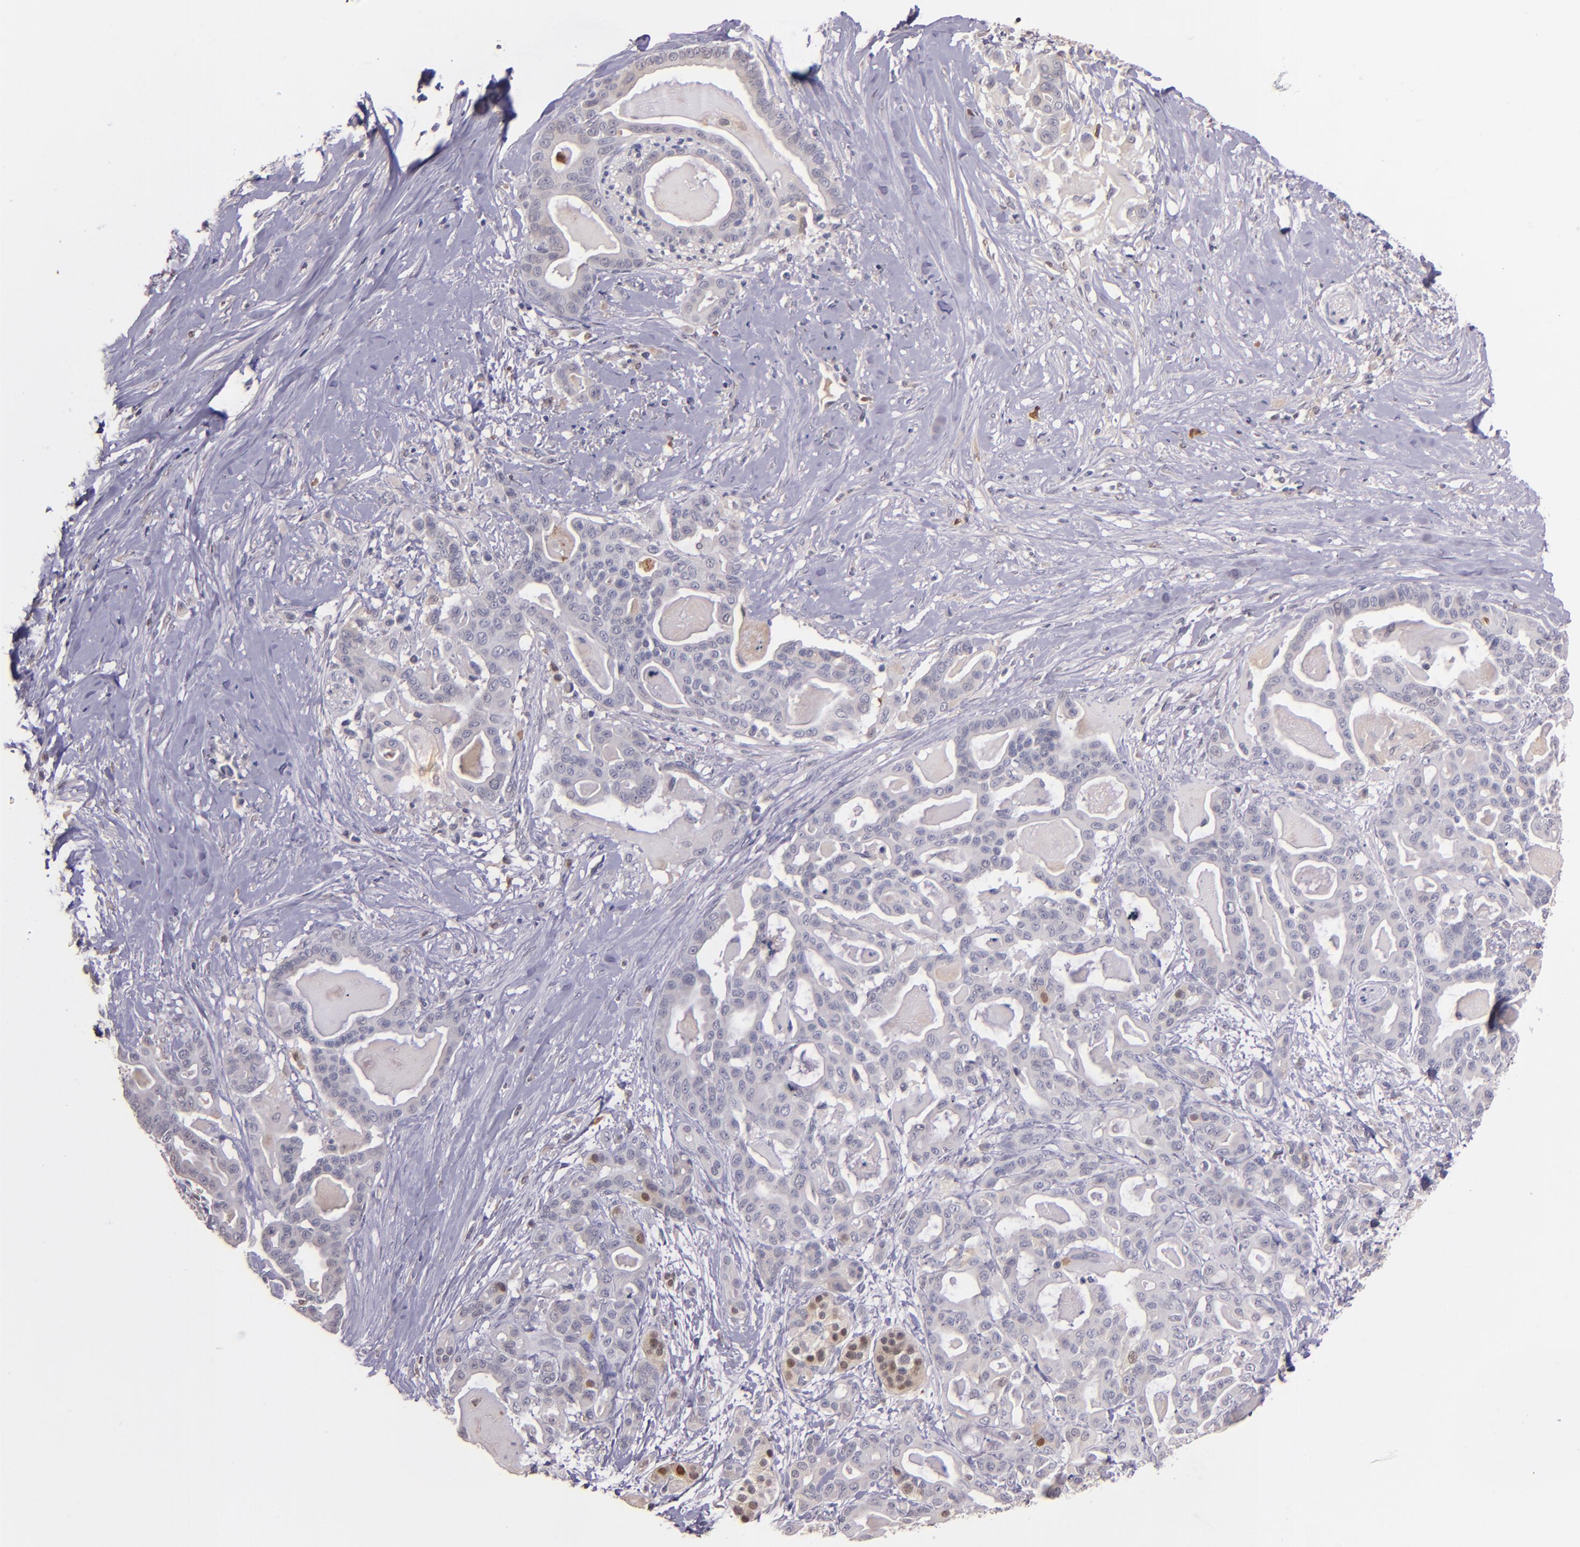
{"staining": {"intensity": "weak", "quantity": ">75%", "location": "cytoplasmic/membranous"}, "tissue": "pancreatic cancer", "cell_type": "Tumor cells", "image_type": "cancer", "snomed": [{"axis": "morphology", "description": "Adenocarcinoma, NOS"}, {"axis": "topography", "description": "Pancreas"}], "caption": "The photomicrograph exhibits staining of pancreatic cancer (adenocarcinoma), revealing weak cytoplasmic/membranous protein staining (brown color) within tumor cells. (brown staining indicates protein expression, while blue staining denotes nuclei).", "gene": "PTS", "patient": {"sex": "male", "age": 63}}